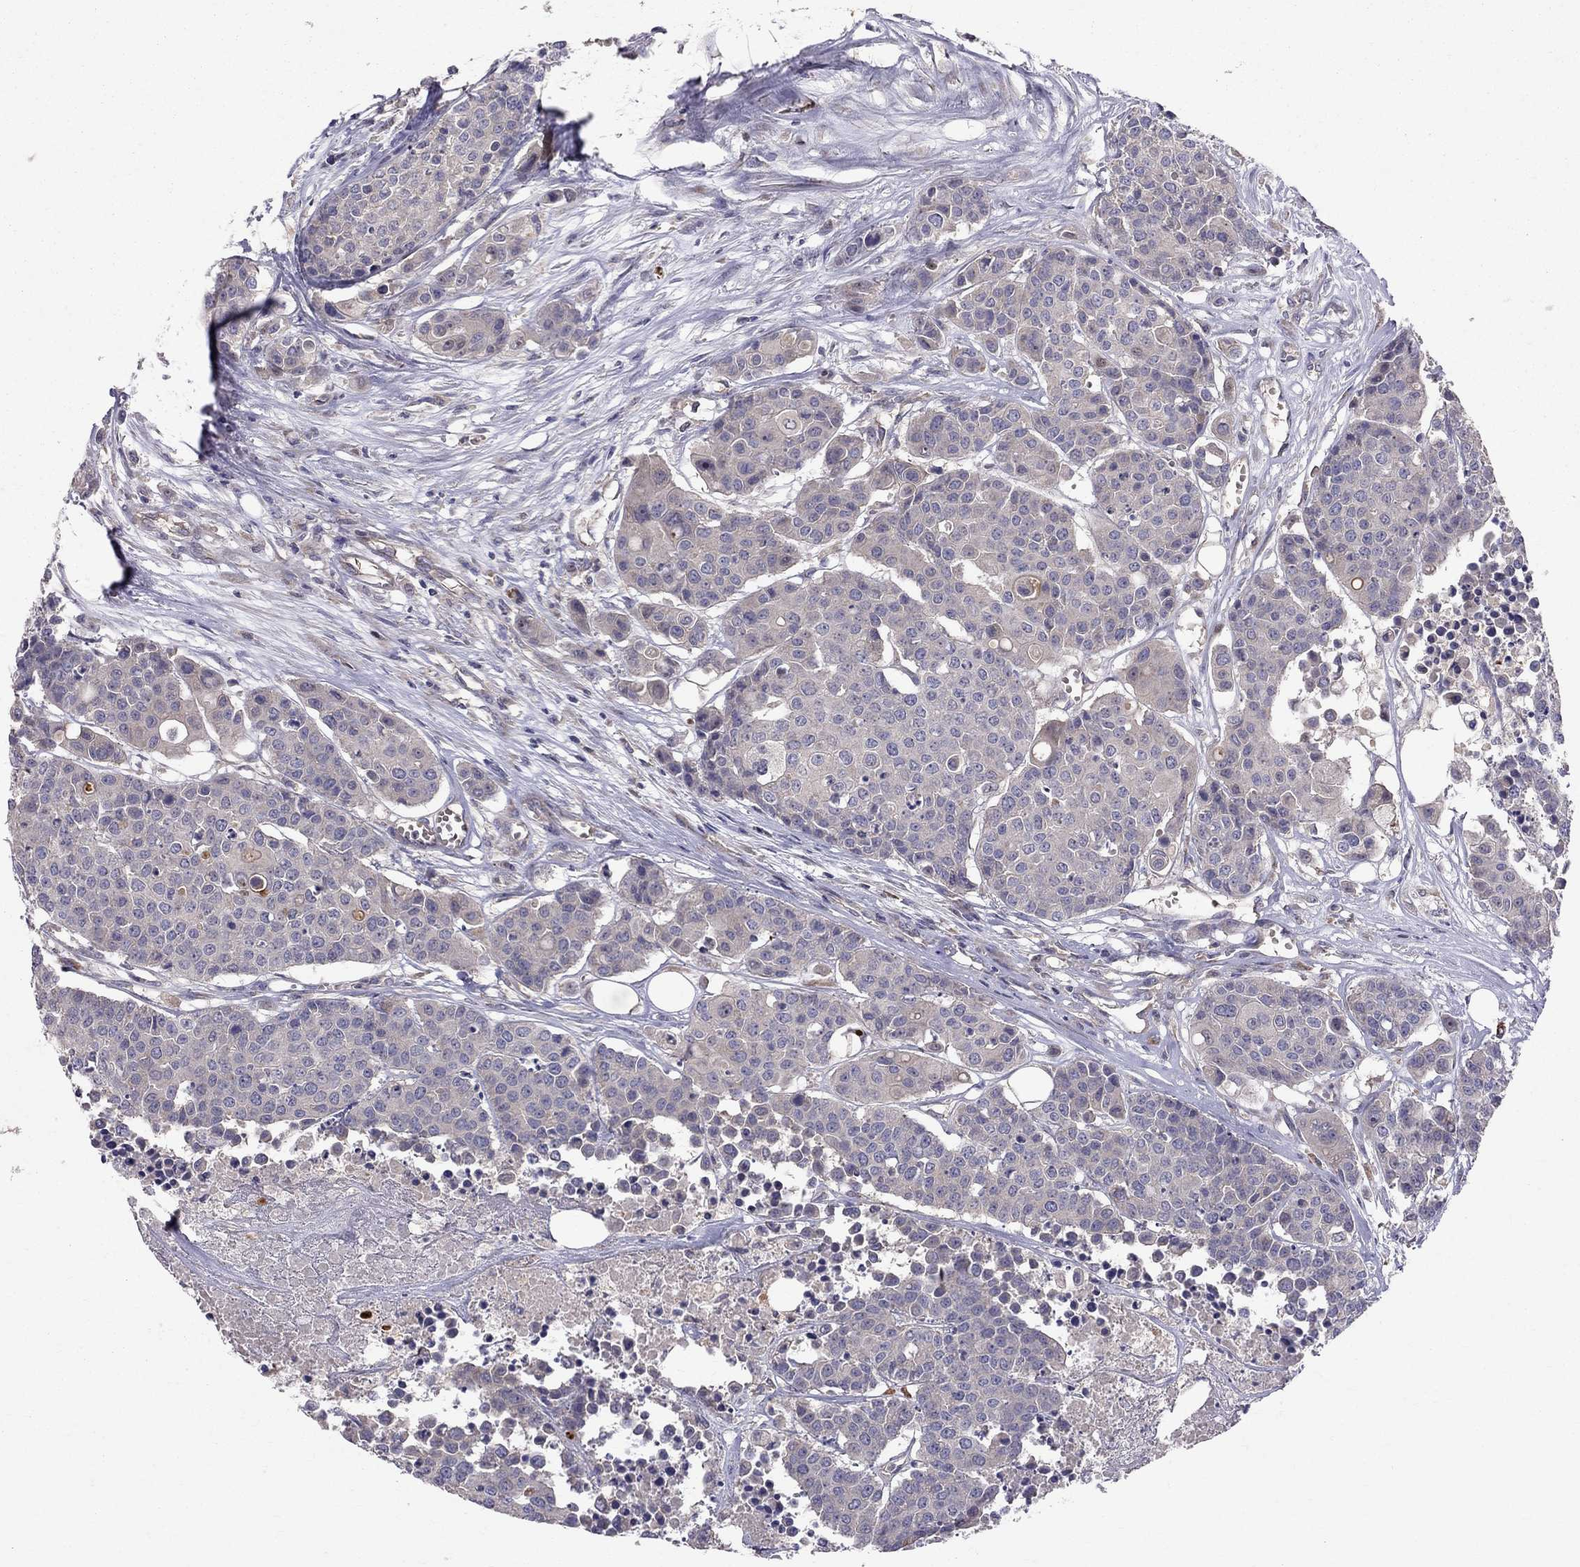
{"staining": {"intensity": "negative", "quantity": "none", "location": "none"}, "tissue": "carcinoid", "cell_type": "Tumor cells", "image_type": "cancer", "snomed": [{"axis": "morphology", "description": "Carcinoid, malignant, NOS"}, {"axis": "topography", "description": "Colon"}], "caption": "Carcinoid was stained to show a protein in brown. There is no significant expression in tumor cells. (DAB (3,3'-diaminobenzidine) immunohistochemistry (IHC), high magnification).", "gene": "PIK3CG", "patient": {"sex": "male", "age": 81}}